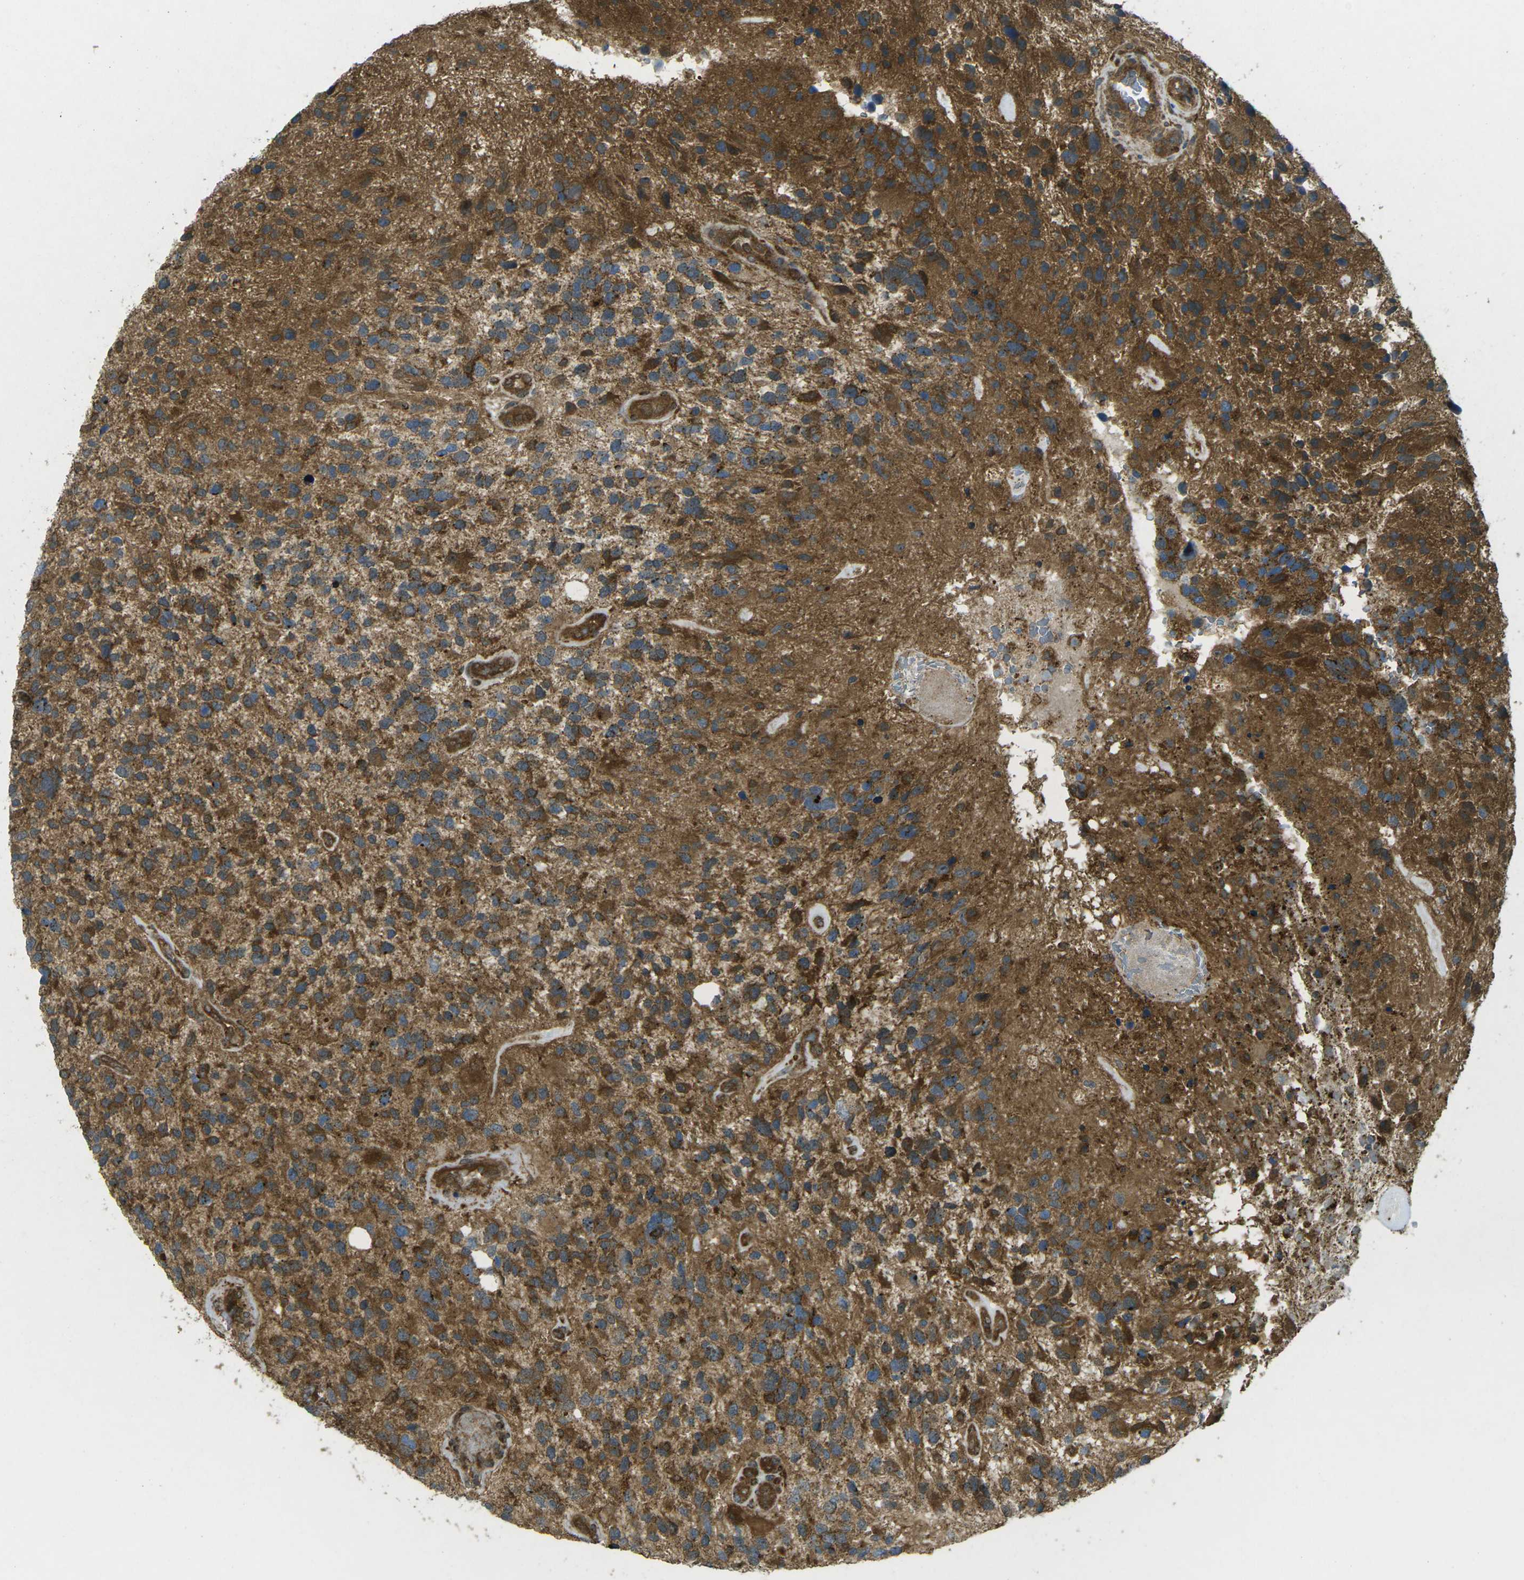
{"staining": {"intensity": "strong", "quantity": ">75%", "location": "cytoplasmic/membranous"}, "tissue": "glioma", "cell_type": "Tumor cells", "image_type": "cancer", "snomed": [{"axis": "morphology", "description": "Glioma, malignant, High grade"}, {"axis": "topography", "description": "Brain"}], "caption": "Glioma tissue reveals strong cytoplasmic/membranous expression in about >75% of tumor cells Nuclei are stained in blue.", "gene": "CHMP3", "patient": {"sex": "female", "age": 58}}